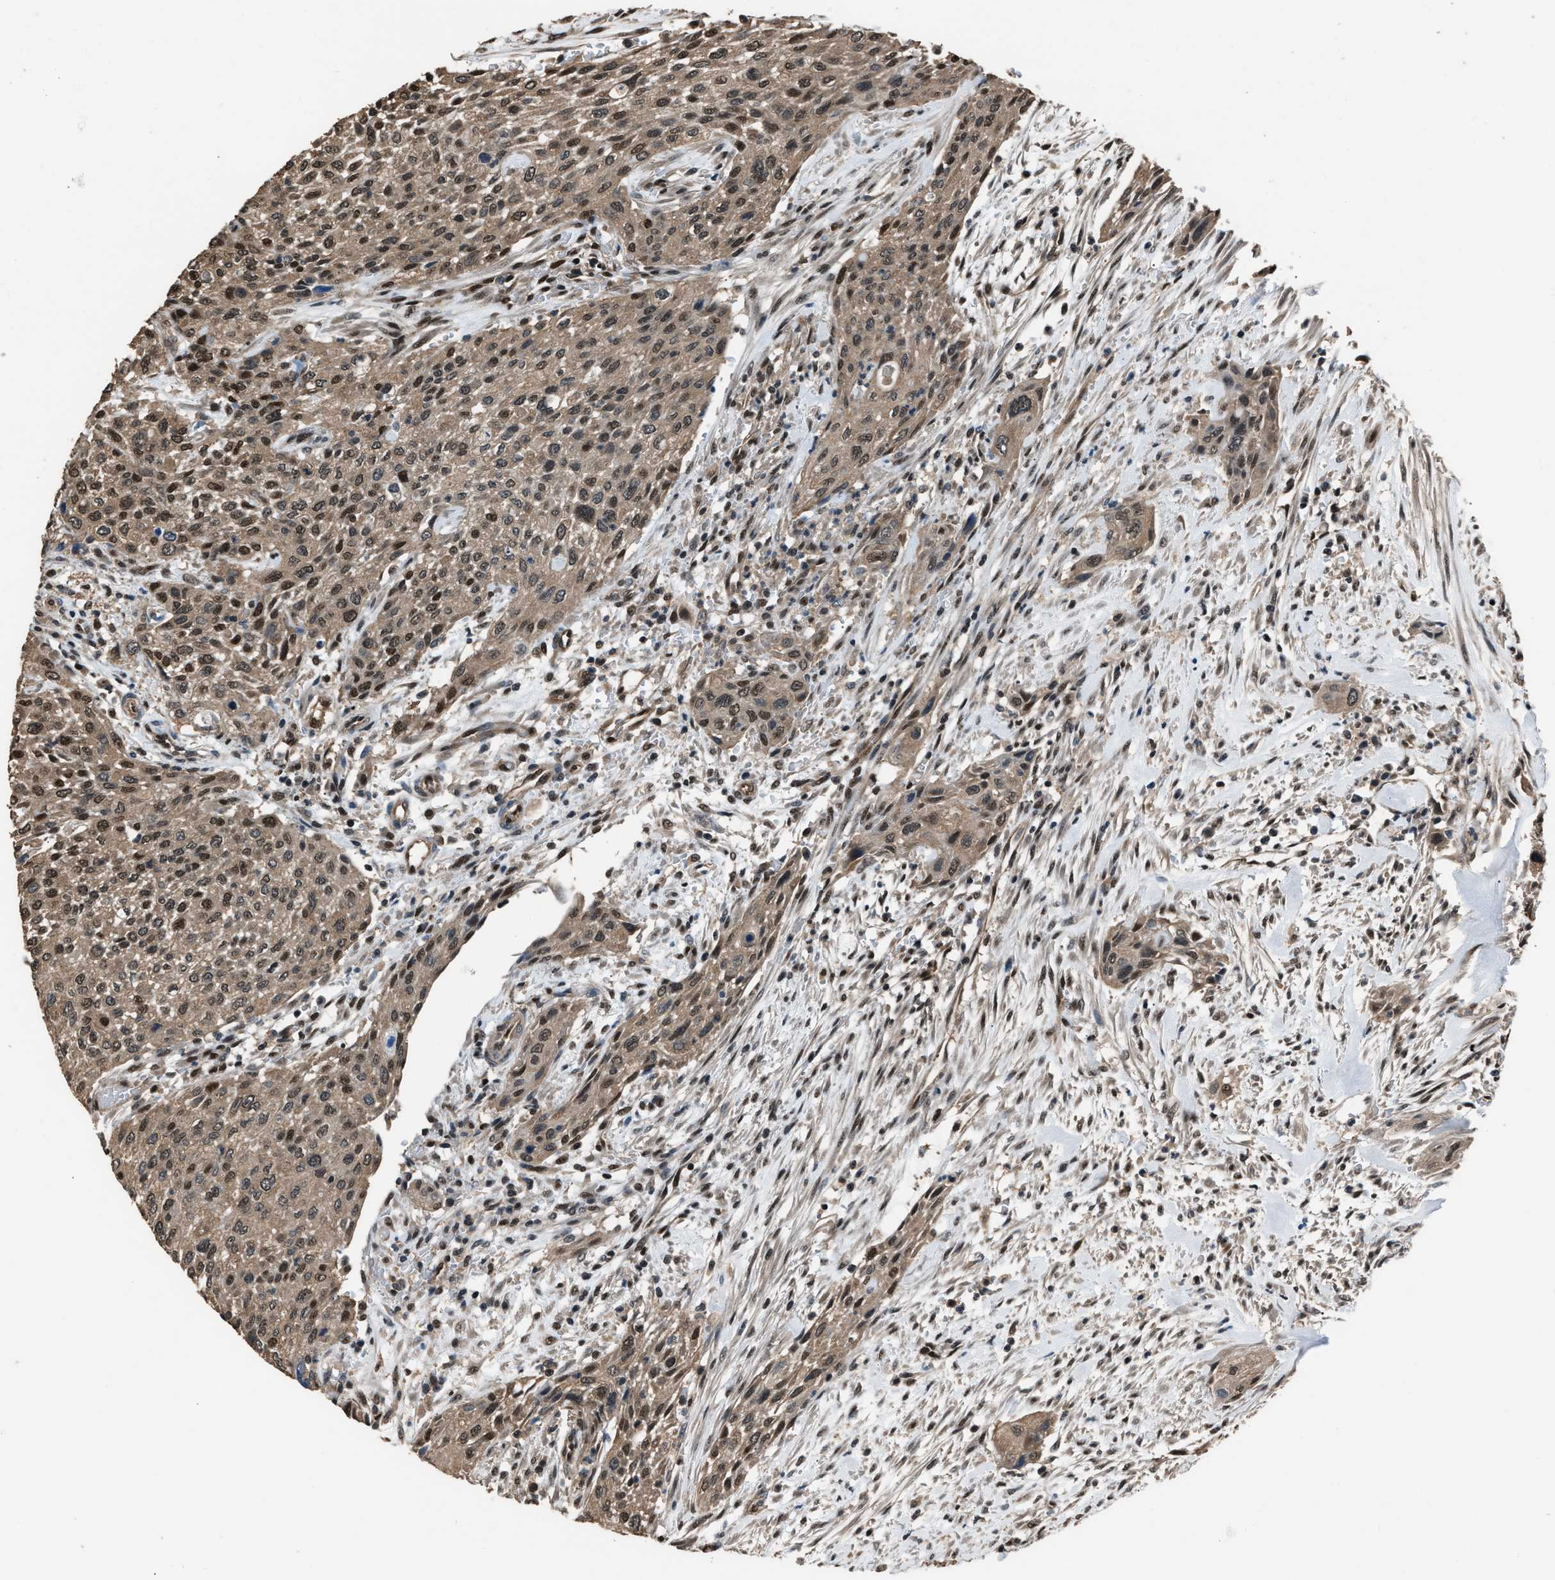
{"staining": {"intensity": "moderate", "quantity": ">75%", "location": "cytoplasmic/membranous,nuclear"}, "tissue": "urothelial cancer", "cell_type": "Tumor cells", "image_type": "cancer", "snomed": [{"axis": "morphology", "description": "Urothelial carcinoma, Low grade"}, {"axis": "morphology", "description": "Urothelial carcinoma, High grade"}, {"axis": "topography", "description": "Urinary bladder"}], "caption": "DAB immunohistochemical staining of human urothelial cancer reveals moderate cytoplasmic/membranous and nuclear protein expression in approximately >75% of tumor cells. Immunohistochemistry stains the protein of interest in brown and the nuclei are stained blue.", "gene": "DFFA", "patient": {"sex": "male", "age": 35}}